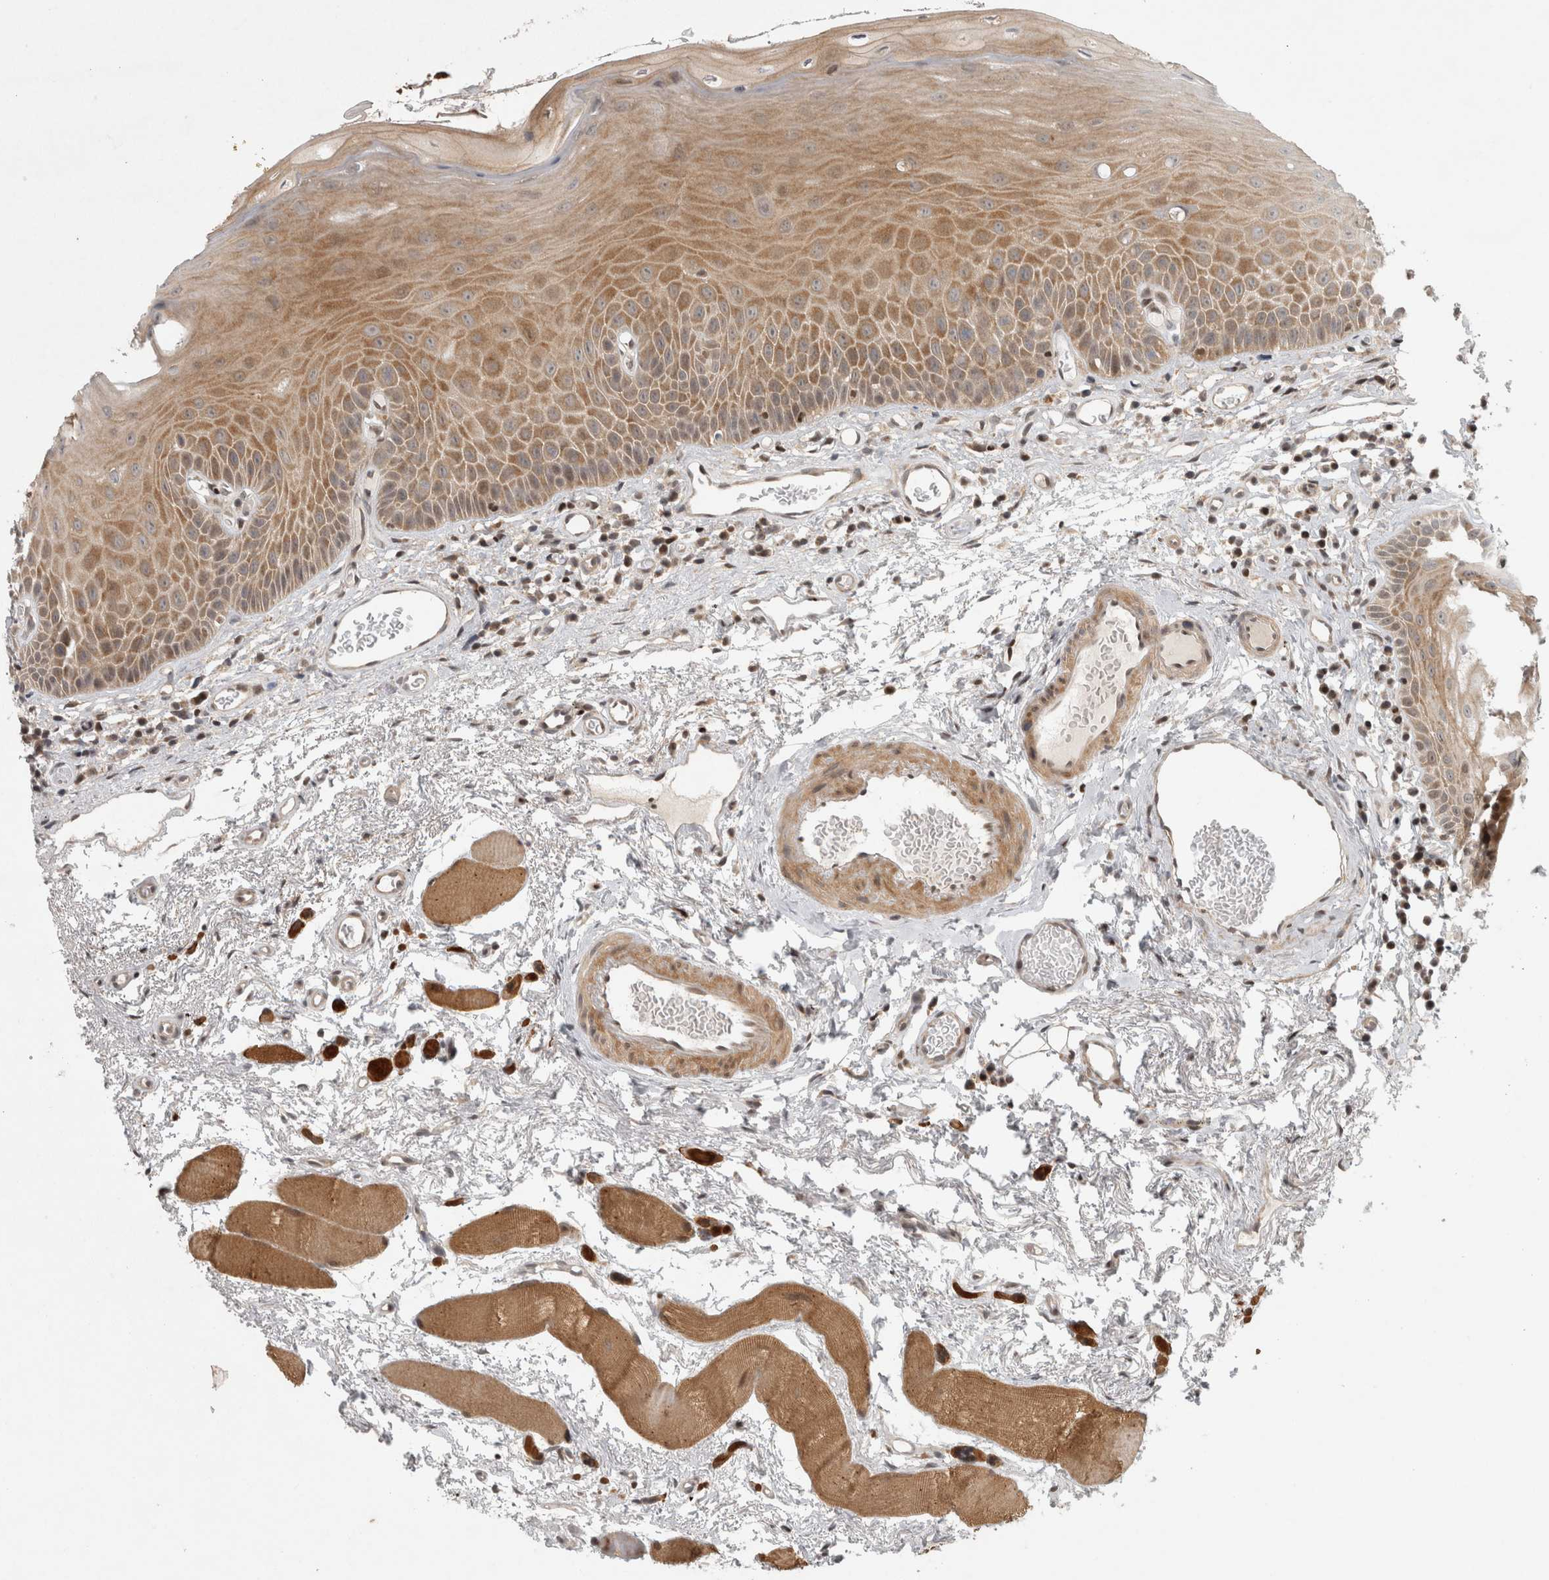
{"staining": {"intensity": "moderate", "quantity": ">75%", "location": "cytoplasmic/membranous,nuclear"}, "tissue": "oral mucosa", "cell_type": "Squamous epithelial cells", "image_type": "normal", "snomed": [{"axis": "morphology", "description": "Normal tissue, NOS"}, {"axis": "topography", "description": "Skeletal muscle"}, {"axis": "topography", "description": "Oral tissue"}, {"axis": "topography", "description": "Peripheral nerve tissue"}], "caption": "Immunohistochemical staining of unremarkable human oral mucosa exhibits moderate cytoplasmic/membranous,nuclear protein staining in about >75% of squamous epithelial cells. (DAB IHC, brown staining for protein, blue staining for nuclei).", "gene": "KDM8", "patient": {"sex": "female", "age": 84}}